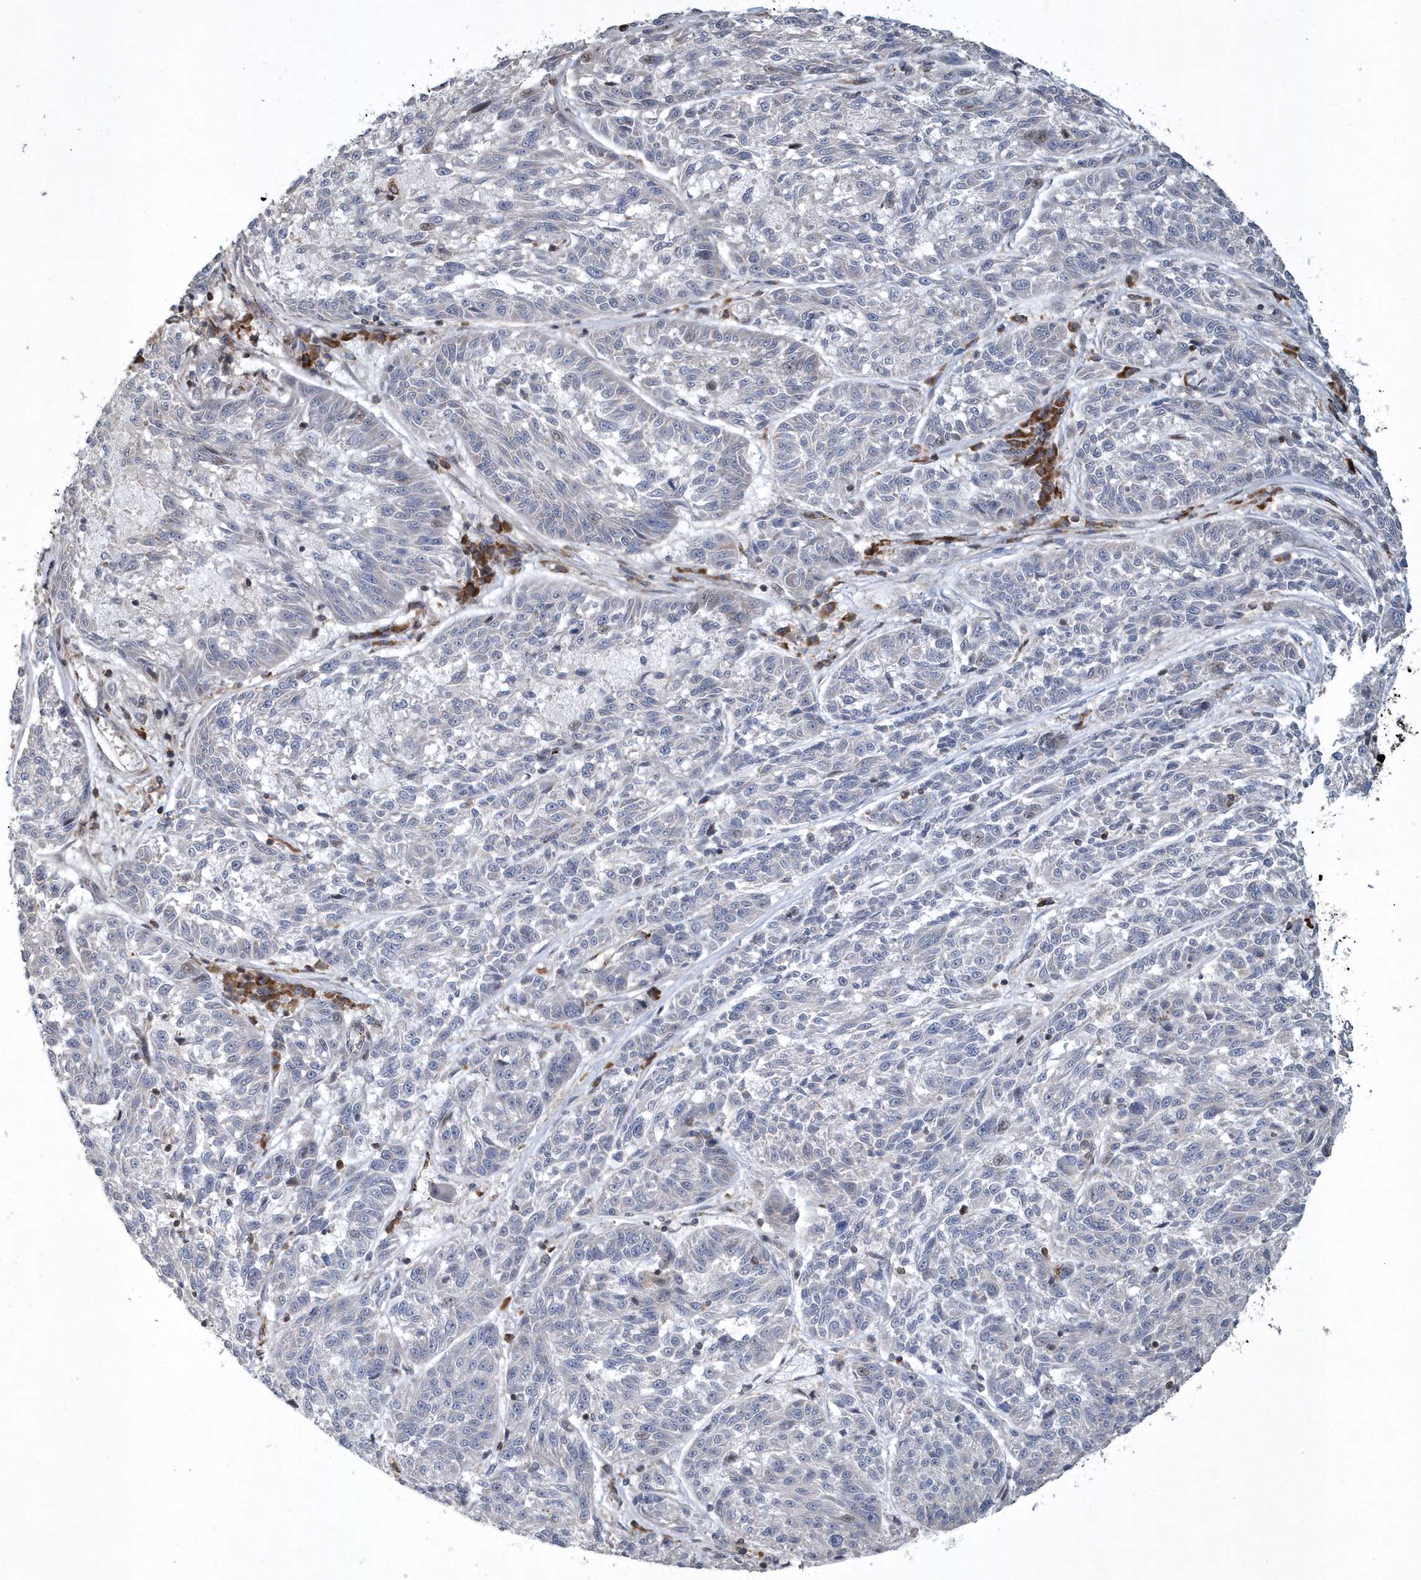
{"staining": {"intensity": "negative", "quantity": "none", "location": "none"}, "tissue": "melanoma", "cell_type": "Tumor cells", "image_type": "cancer", "snomed": [{"axis": "morphology", "description": "Malignant melanoma, NOS"}, {"axis": "topography", "description": "Skin"}], "caption": "This is an immunohistochemistry image of human malignant melanoma. There is no positivity in tumor cells.", "gene": "N4BP2", "patient": {"sex": "male", "age": 53}}